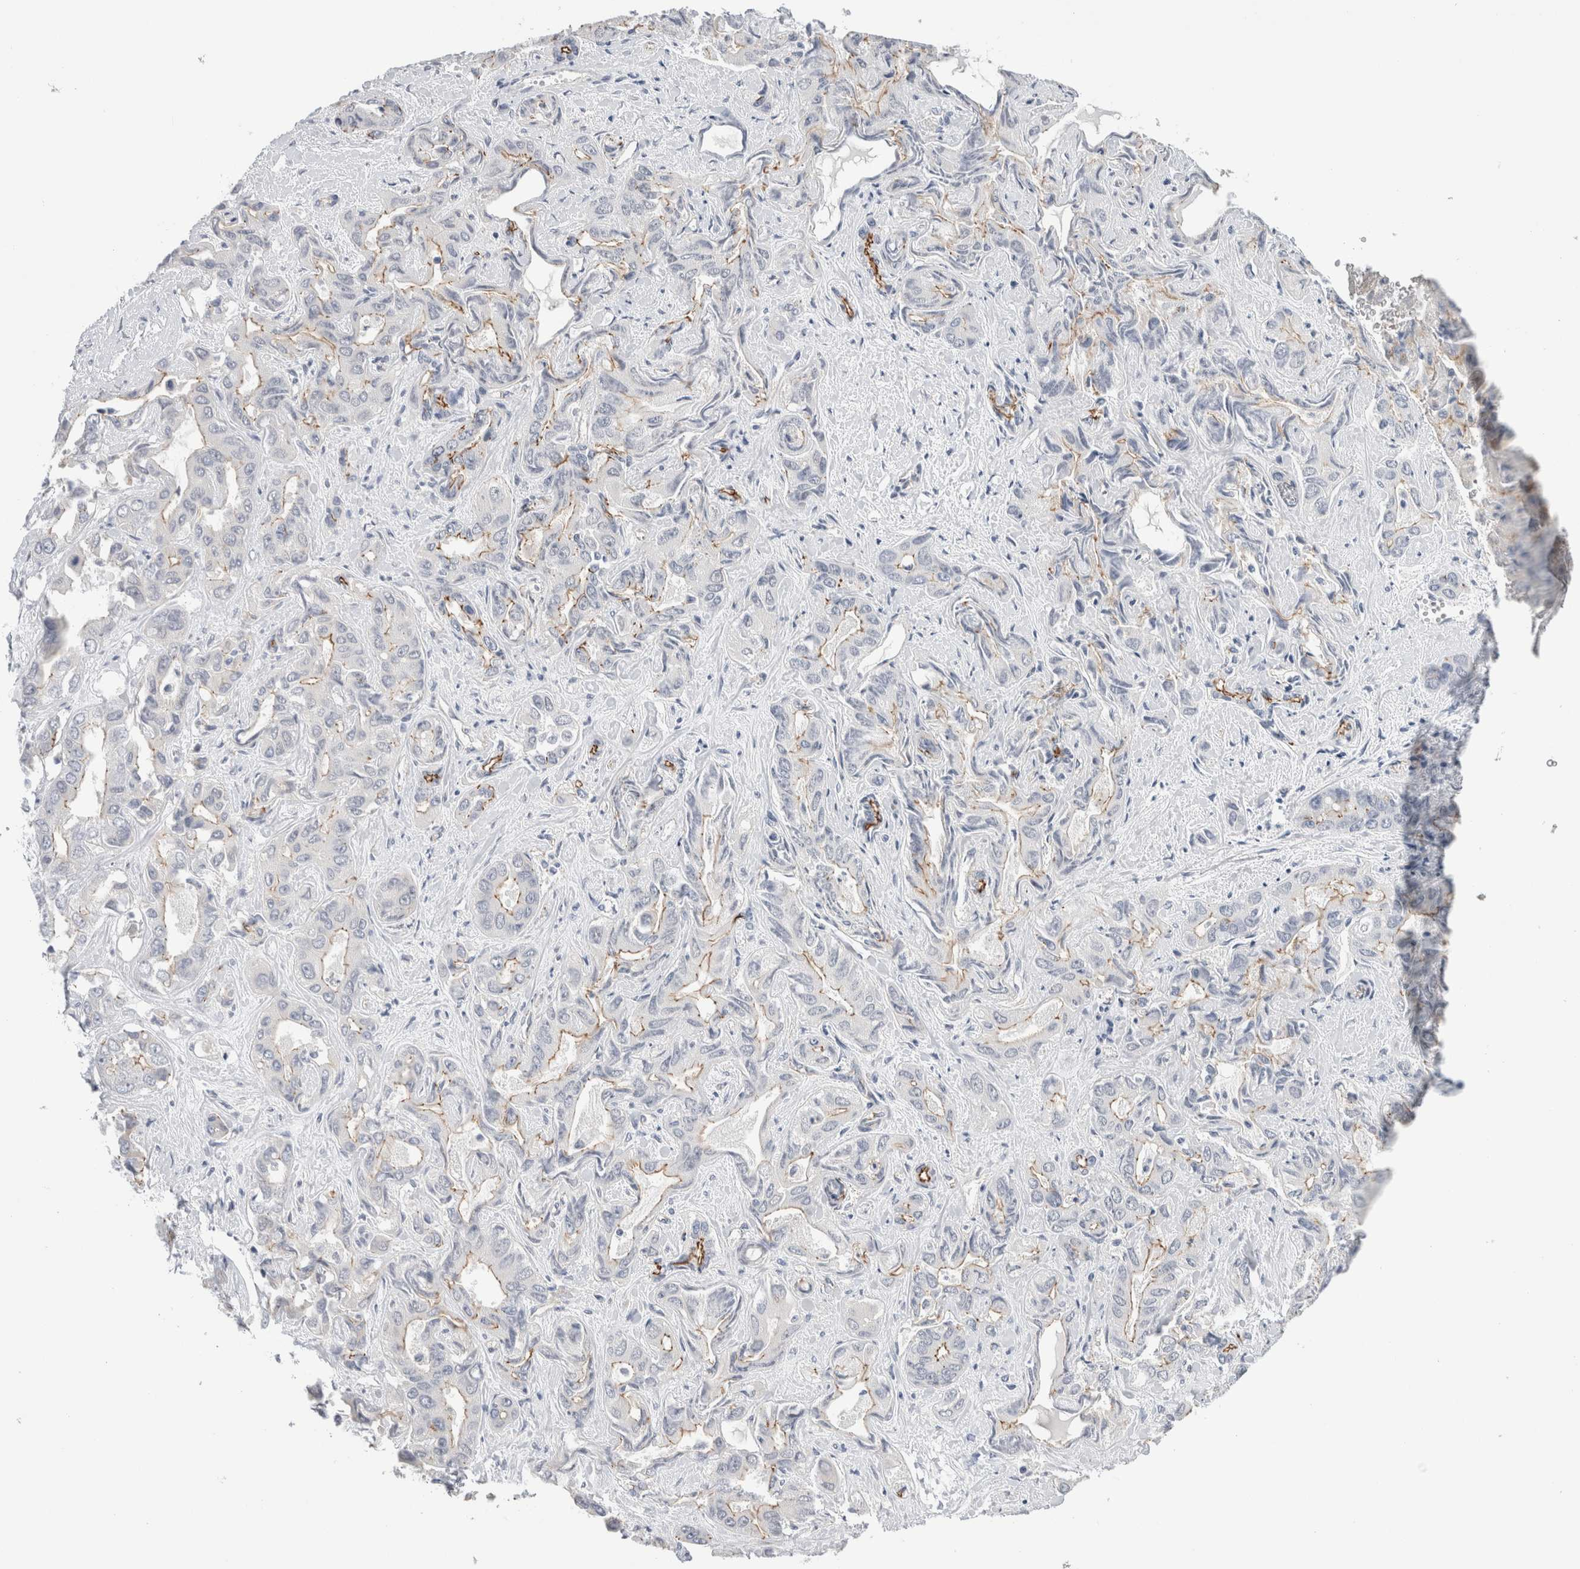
{"staining": {"intensity": "weak", "quantity": "25%-75%", "location": "cytoplasmic/membranous"}, "tissue": "liver cancer", "cell_type": "Tumor cells", "image_type": "cancer", "snomed": [{"axis": "morphology", "description": "Cholangiocarcinoma"}, {"axis": "topography", "description": "Liver"}], "caption": "Brown immunohistochemical staining in cholangiocarcinoma (liver) demonstrates weak cytoplasmic/membranous expression in about 25%-75% of tumor cells.", "gene": "TAFA5", "patient": {"sex": "female", "age": 52}}